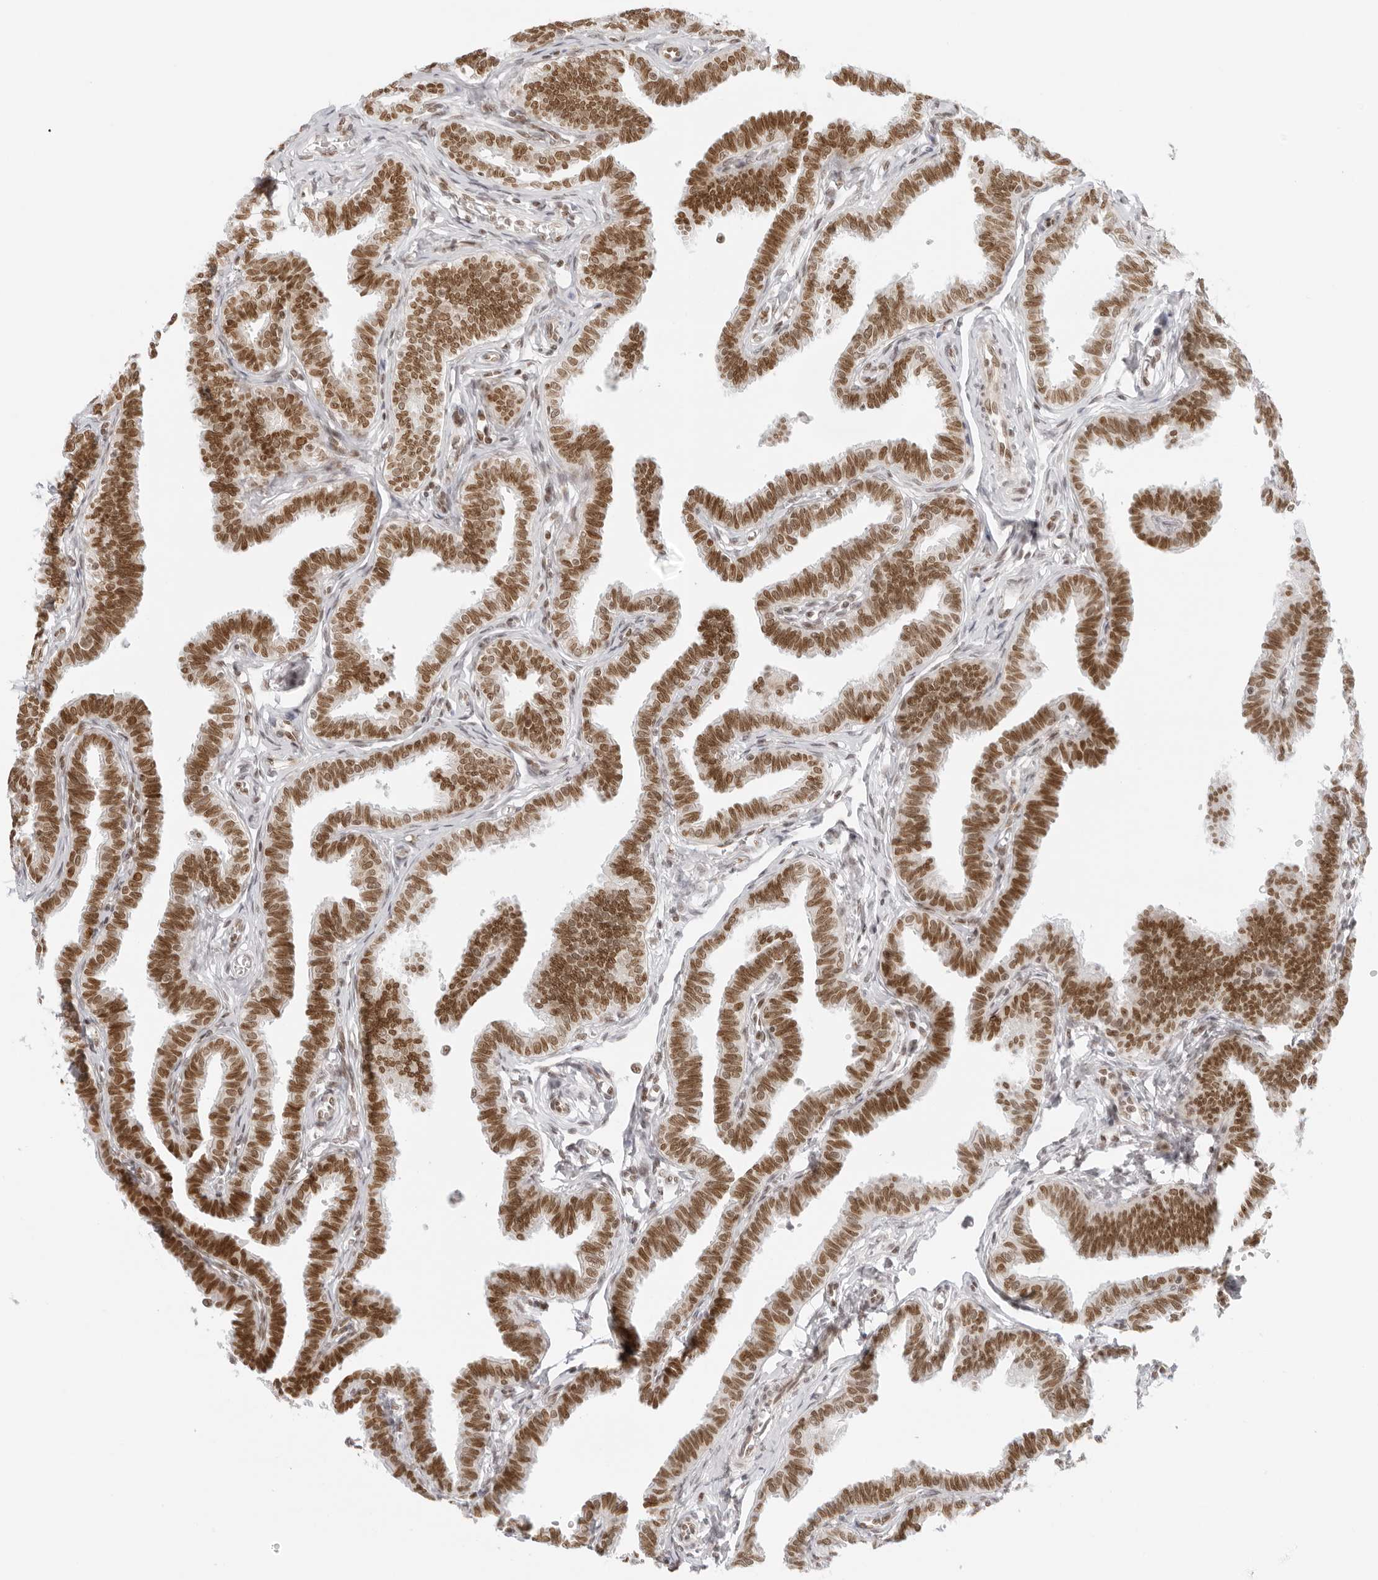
{"staining": {"intensity": "moderate", "quantity": ">75%", "location": "nuclear"}, "tissue": "fallopian tube", "cell_type": "Glandular cells", "image_type": "normal", "snomed": [{"axis": "morphology", "description": "Normal tissue, NOS"}, {"axis": "topography", "description": "Fallopian tube"}, {"axis": "topography", "description": "Ovary"}], "caption": "Immunohistochemical staining of unremarkable fallopian tube displays medium levels of moderate nuclear expression in about >75% of glandular cells.", "gene": "RCC1", "patient": {"sex": "female", "age": 23}}